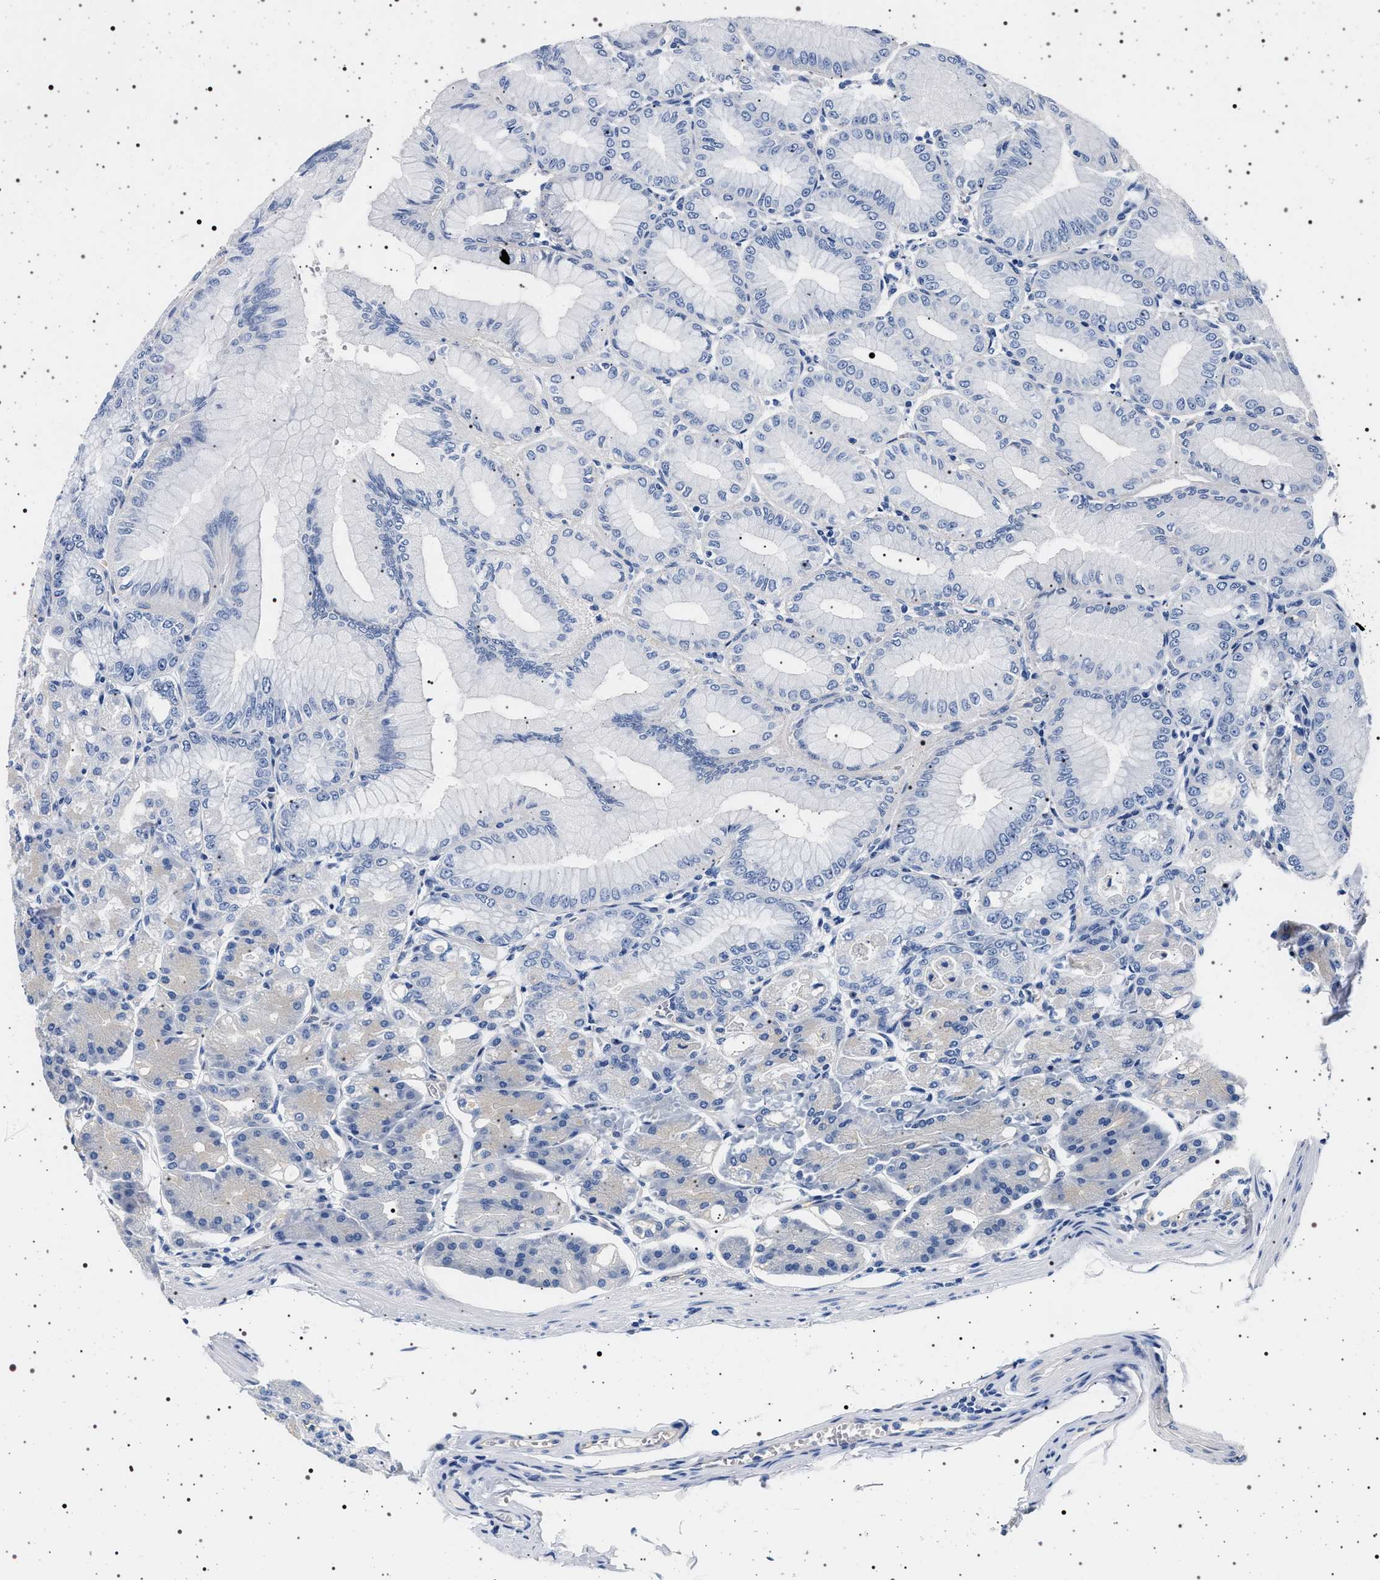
{"staining": {"intensity": "negative", "quantity": "none", "location": "none"}, "tissue": "stomach", "cell_type": "Glandular cells", "image_type": "normal", "snomed": [{"axis": "morphology", "description": "Normal tissue, NOS"}, {"axis": "topography", "description": "Stomach, lower"}], "caption": "The immunohistochemistry (IHC) micrograph has no significant positivity in glandular cells of stomach. (DAB (3,3'-diaminobenzidine) IHC with hematoxylin counter stain).", "gene": "HSD17B1", "patient": {"sex": "male", "age": 71}}